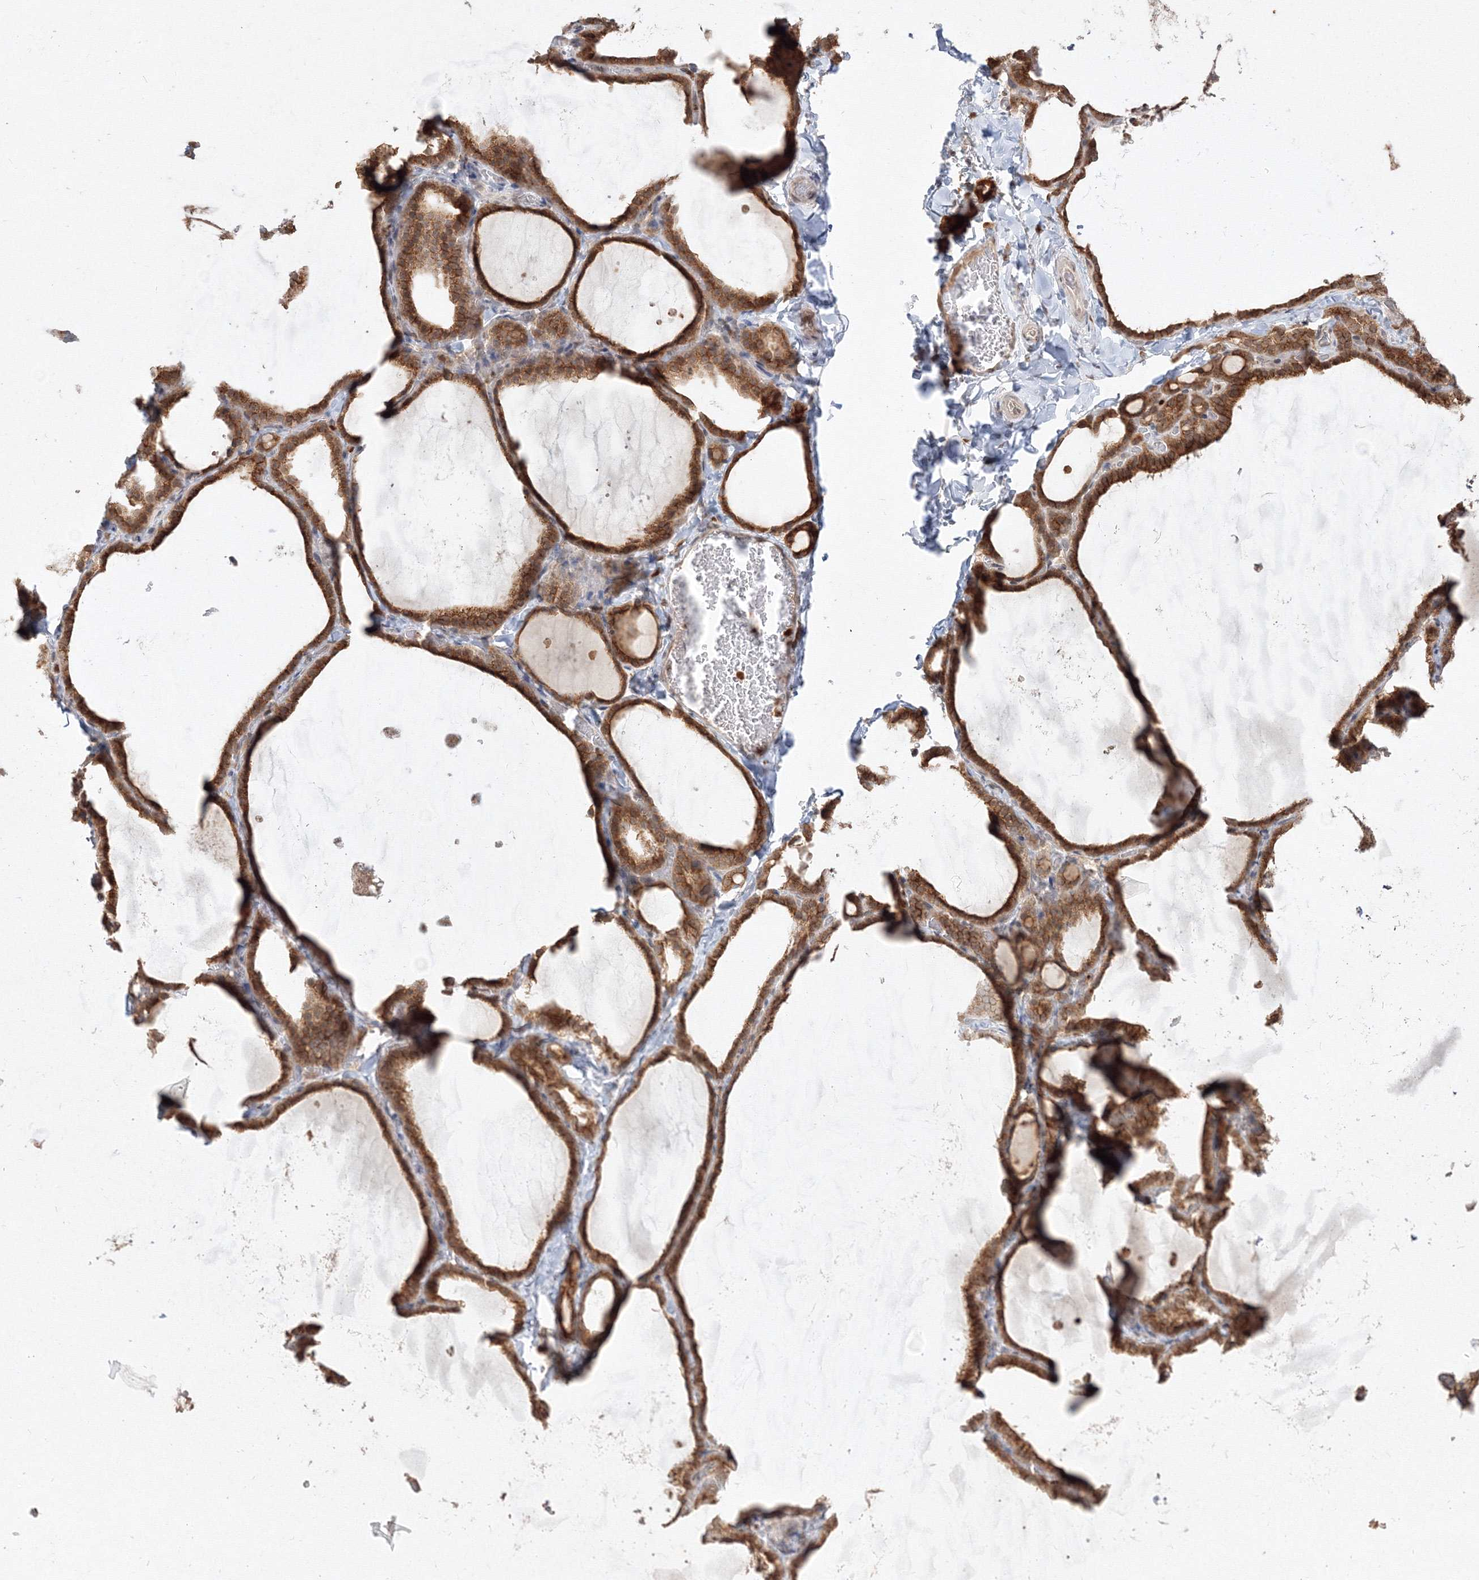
{"staining": {"intensity": "moderate", "quantity": ">75%", "location": "cytoplasmic/membranous"}, "tissue": "thyroid gland", "cell_type": "Glandular cells", "image_type": "normal", "snomed": [{"axis": "morphology", "description": "Normal tissue, NOS"}, {"axis": "topography", "description": "Thyroid gland"}], "caption": "A medium amount of moderate cytoplasmic/membranous staining is present in approximately >75% of glandular cells in normal thyroid gland. The staining was performed using DAB (3,3'-diaminobenzidine) to visualize the protein expression in brown, while the nuclei were stained in blue with hematoxylin (Magnification: 20x).", "gene": "TMEM50B", "patient": {"sex": "female", "age": 22}}